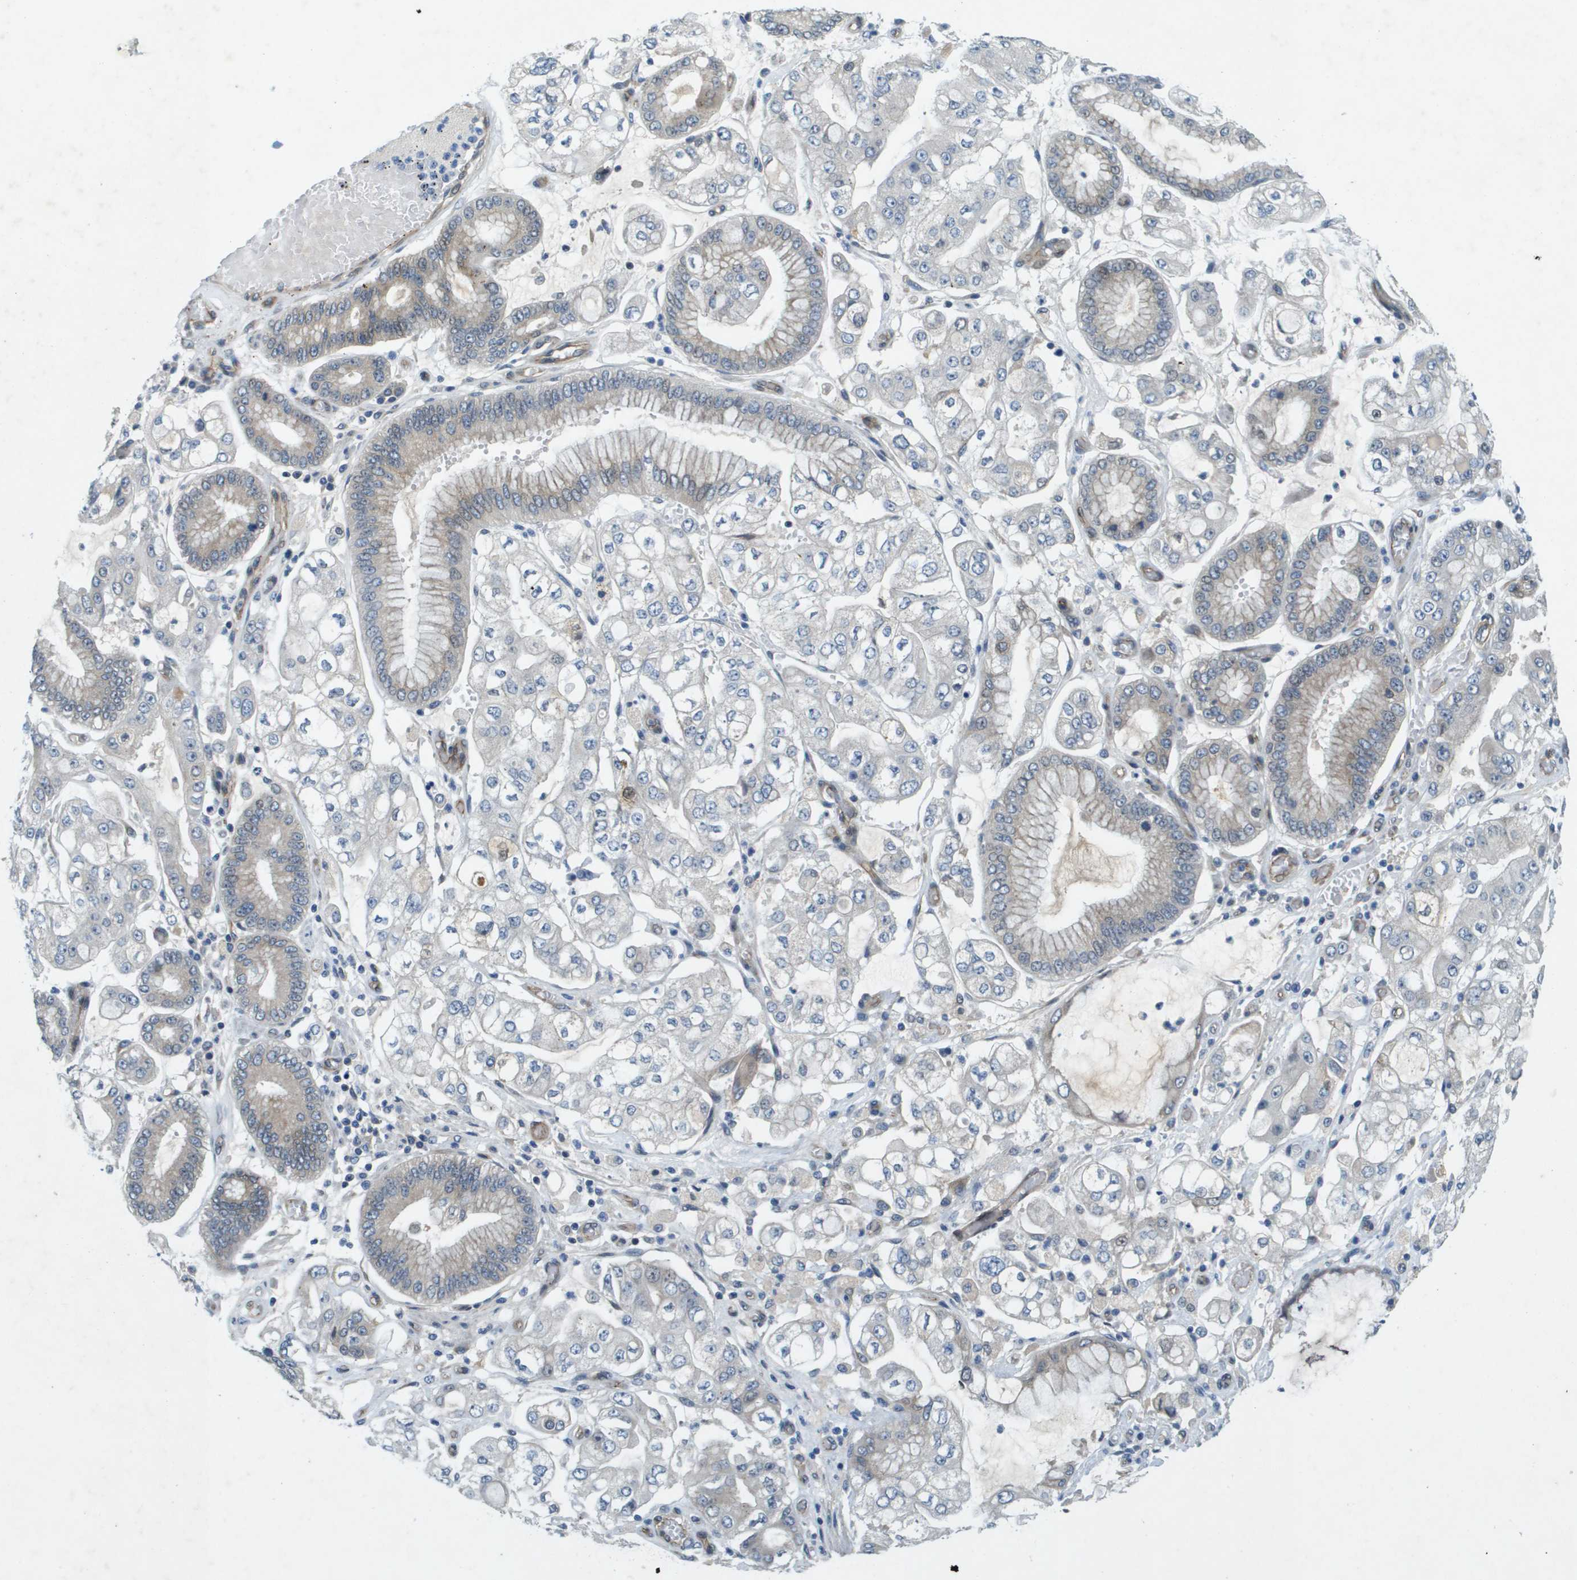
{"staining": {"intensity": "weak", "quantity": "<25%", "location": "cytoplasmic/membranous"}, "tissue": "stomach cancer", "cell_type": "Tumor cells", "image_type": "cancer", "snomed": [{"axis": "morphology", "description": "Adenocarcinoma, NOS"}, {"axis": "topography", "description": "Stomach"}], "caption": "Protein analysis of adenocarcinoma (stomach) exhibits no significant positivity in tumor cells.", "gene": "PGAP3", "patient": {"sex": "male", "age": 76}}